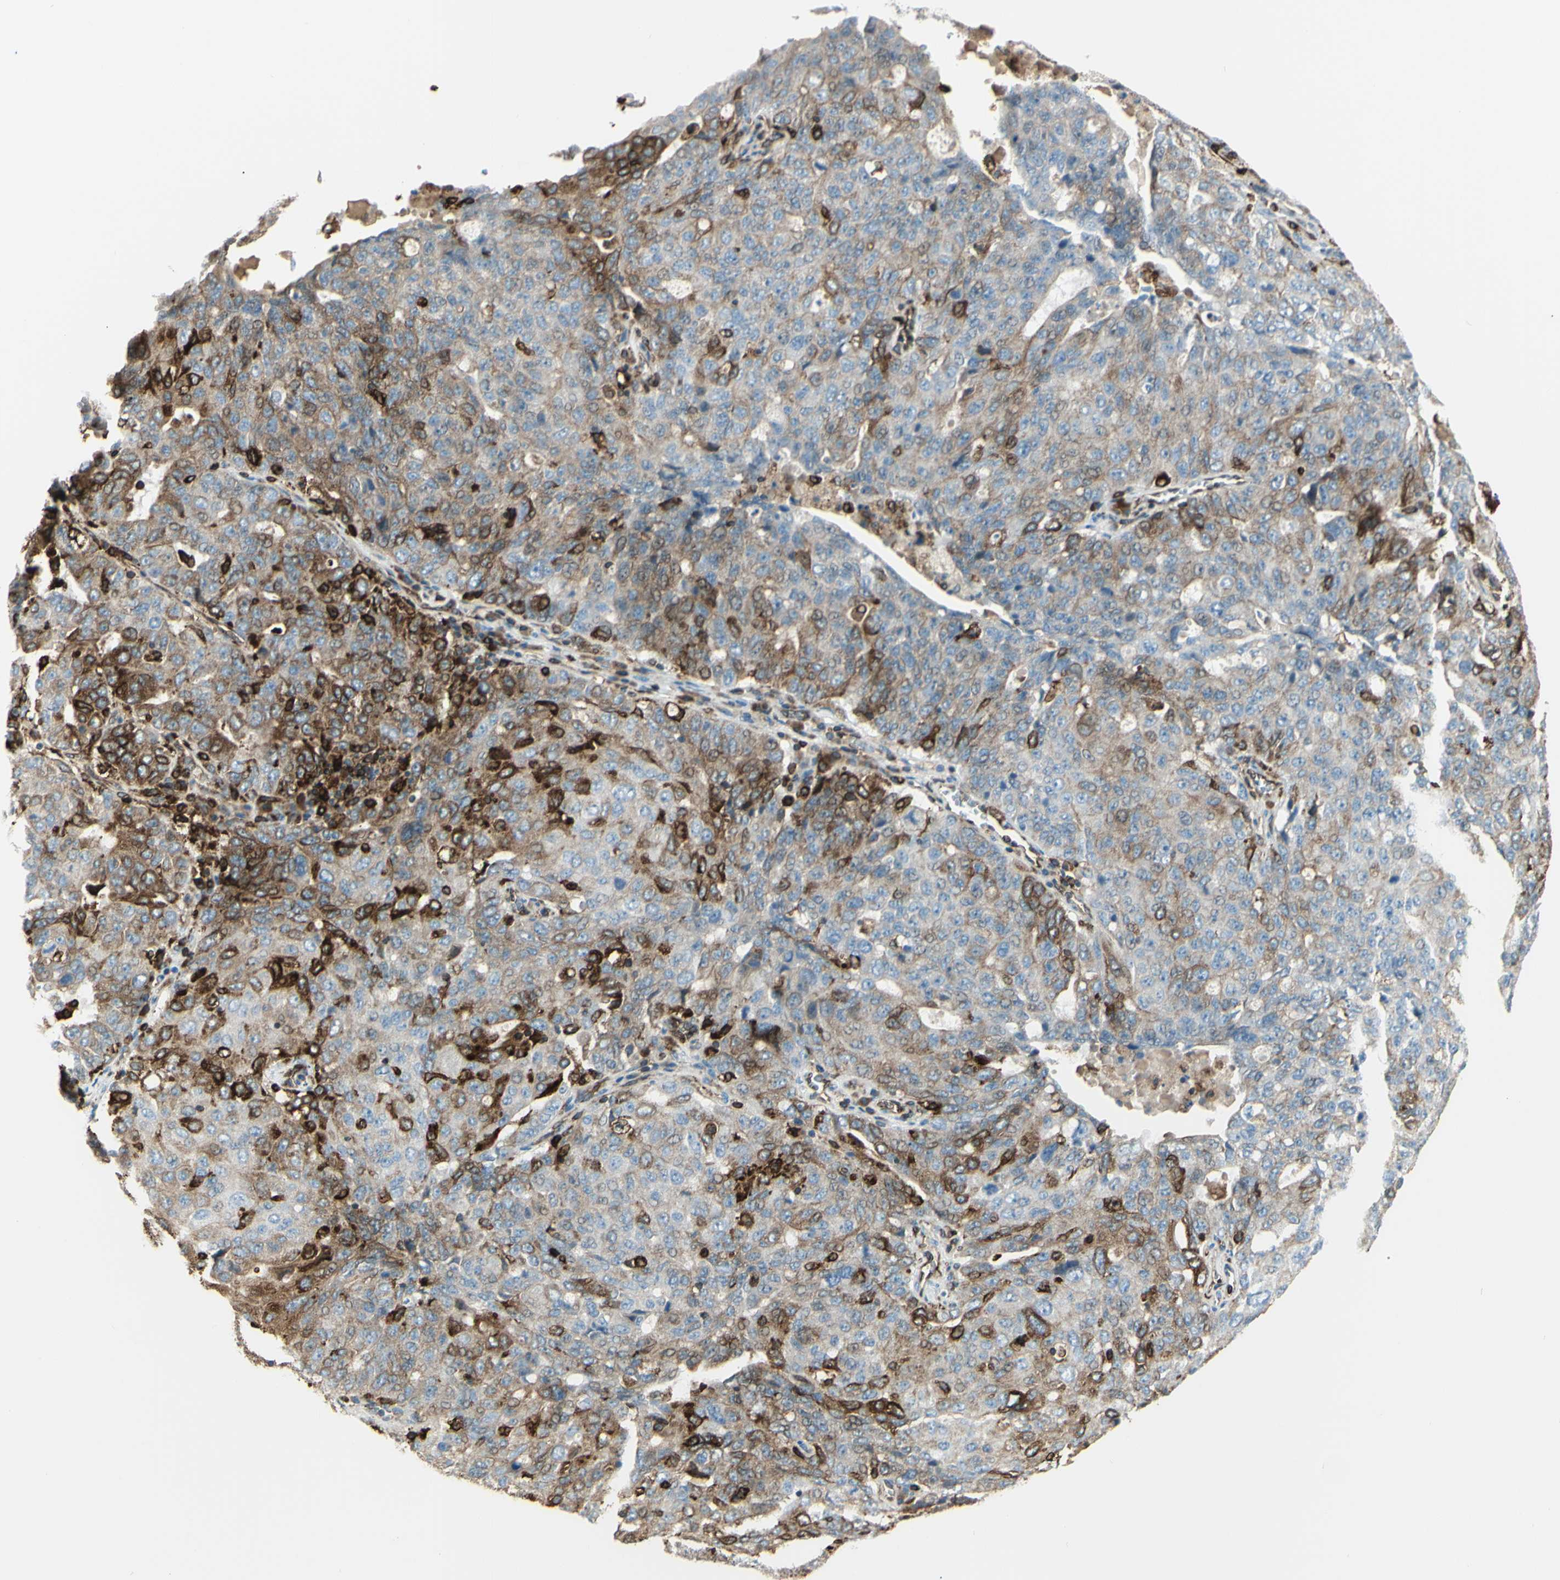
{"staining": {"intensity": "strong", "quantity": "25%-75%", "location": "cytoplasmic/membranous"}, "tissue": "ovarian cancer", "cell_type": "Tumor cells", "image_type": "cancer", "snomed": [{"axis": "morphology", "description": "Carcinoma, endometroid"}, {"axis": "topography", "description": "Ovary"}], "caption": "Strong cytoplasmic/membranous expression is seen in approximately 25%-75% of tumor cells in endometroid carcinoma (ovarian). The protein is shown in brown color, while the nuclei are stained blue.", "gene": "CD74", "patient": {"sex": "female", "age": 62}}